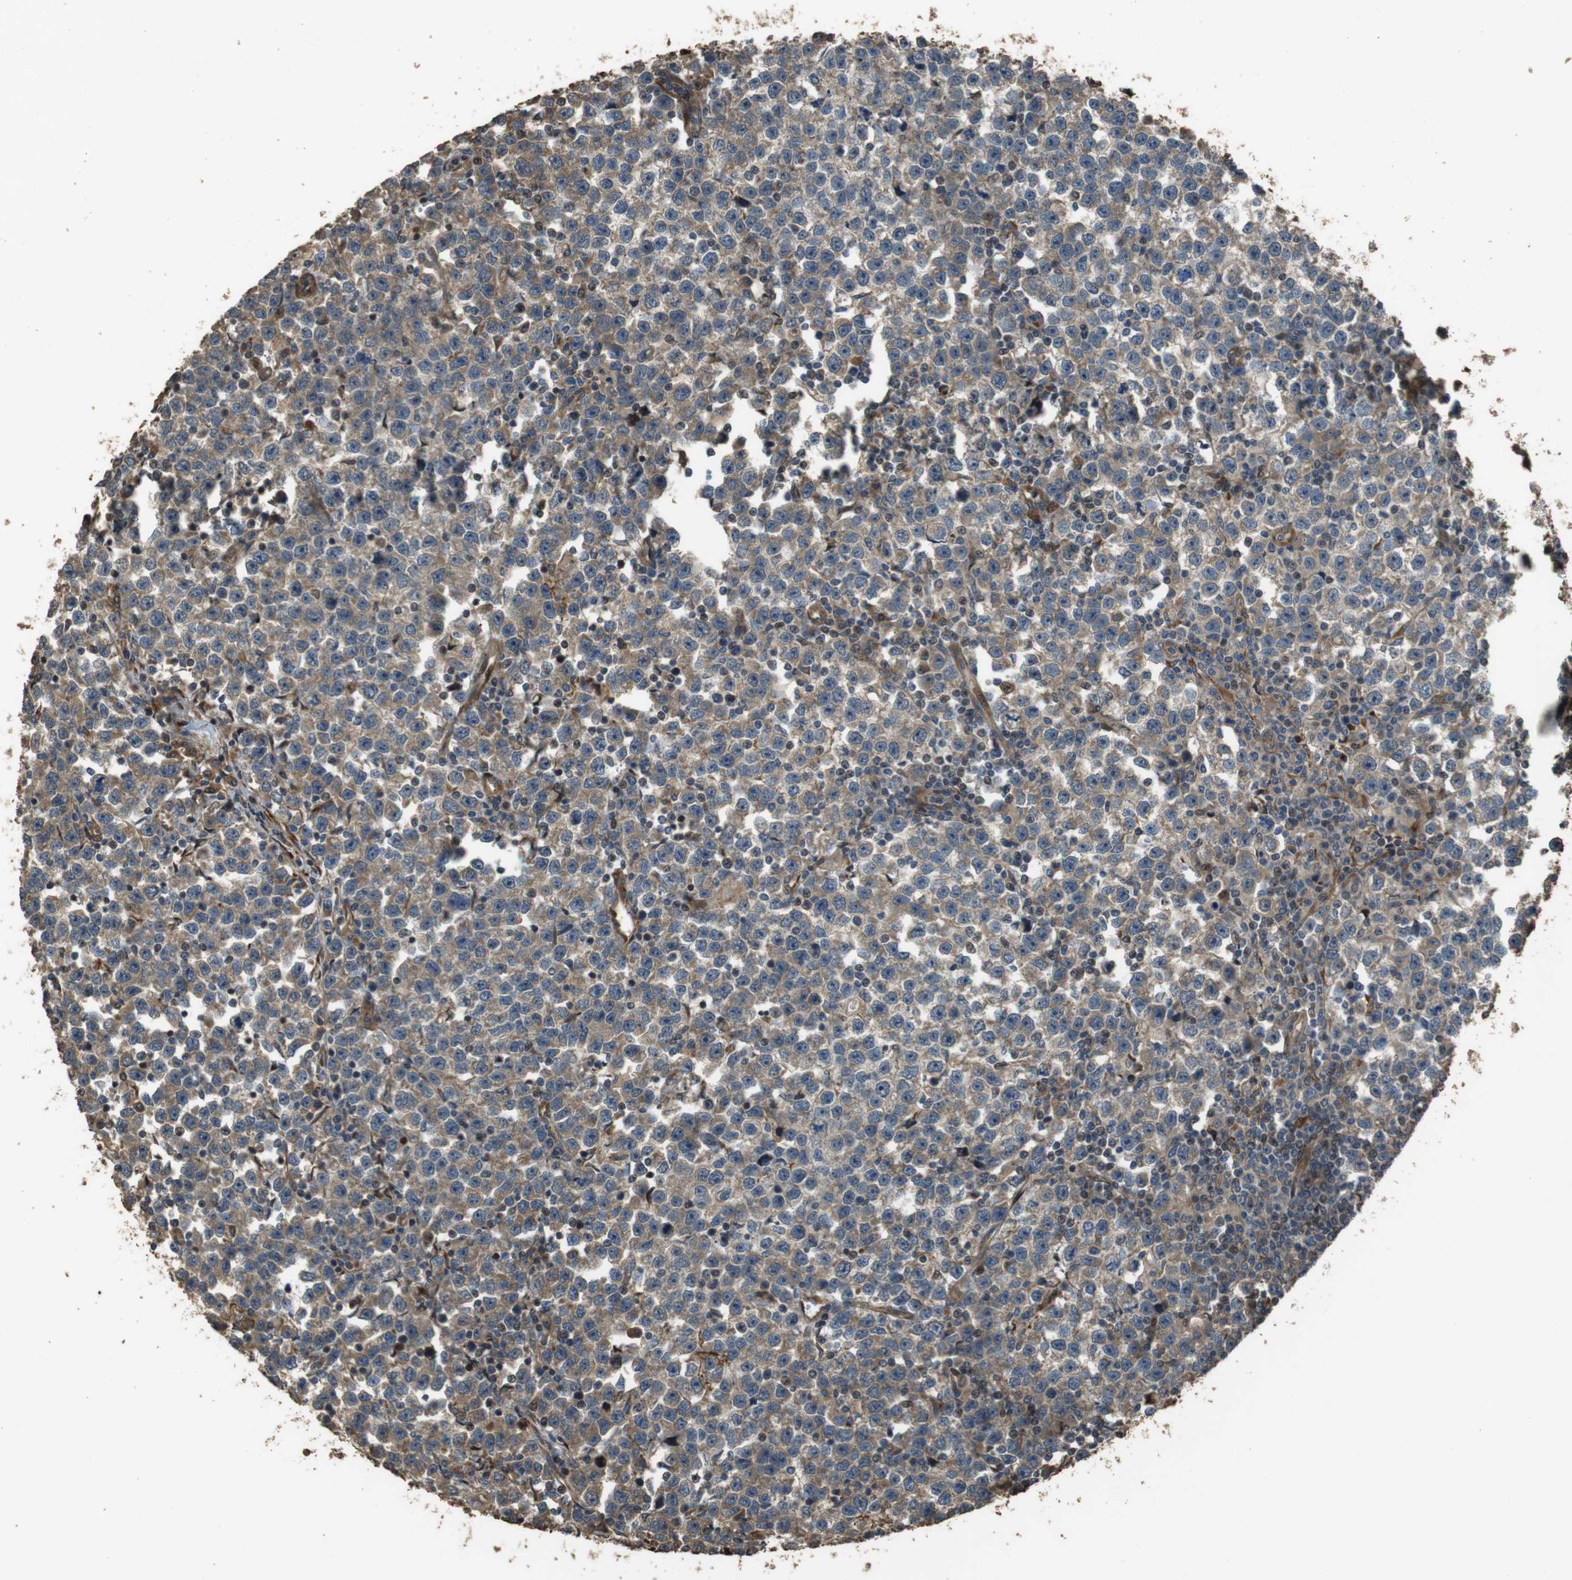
{"staining": {"intensity": "weak", "quantity": ">75%", "location": "cytoplasmic/membranous"}, "tissue": "testis cancer", "cell_type": "Tumor cells", "image_type": "cancer", "snomed": [{"axis": "morphology", "description": "Seminoma, NOS"}, {"axis": "topography", "description": "Testis"}], "caption": "IHC micrograph of human testis cancer (seminoma) stained for a protein (brown), which reveals low levels of weak cytoplasmic/membranous staining in approximately >75% of tumor cells.", "gene": "MSRB3", "patient": {"sex": "male", "age": 43}}